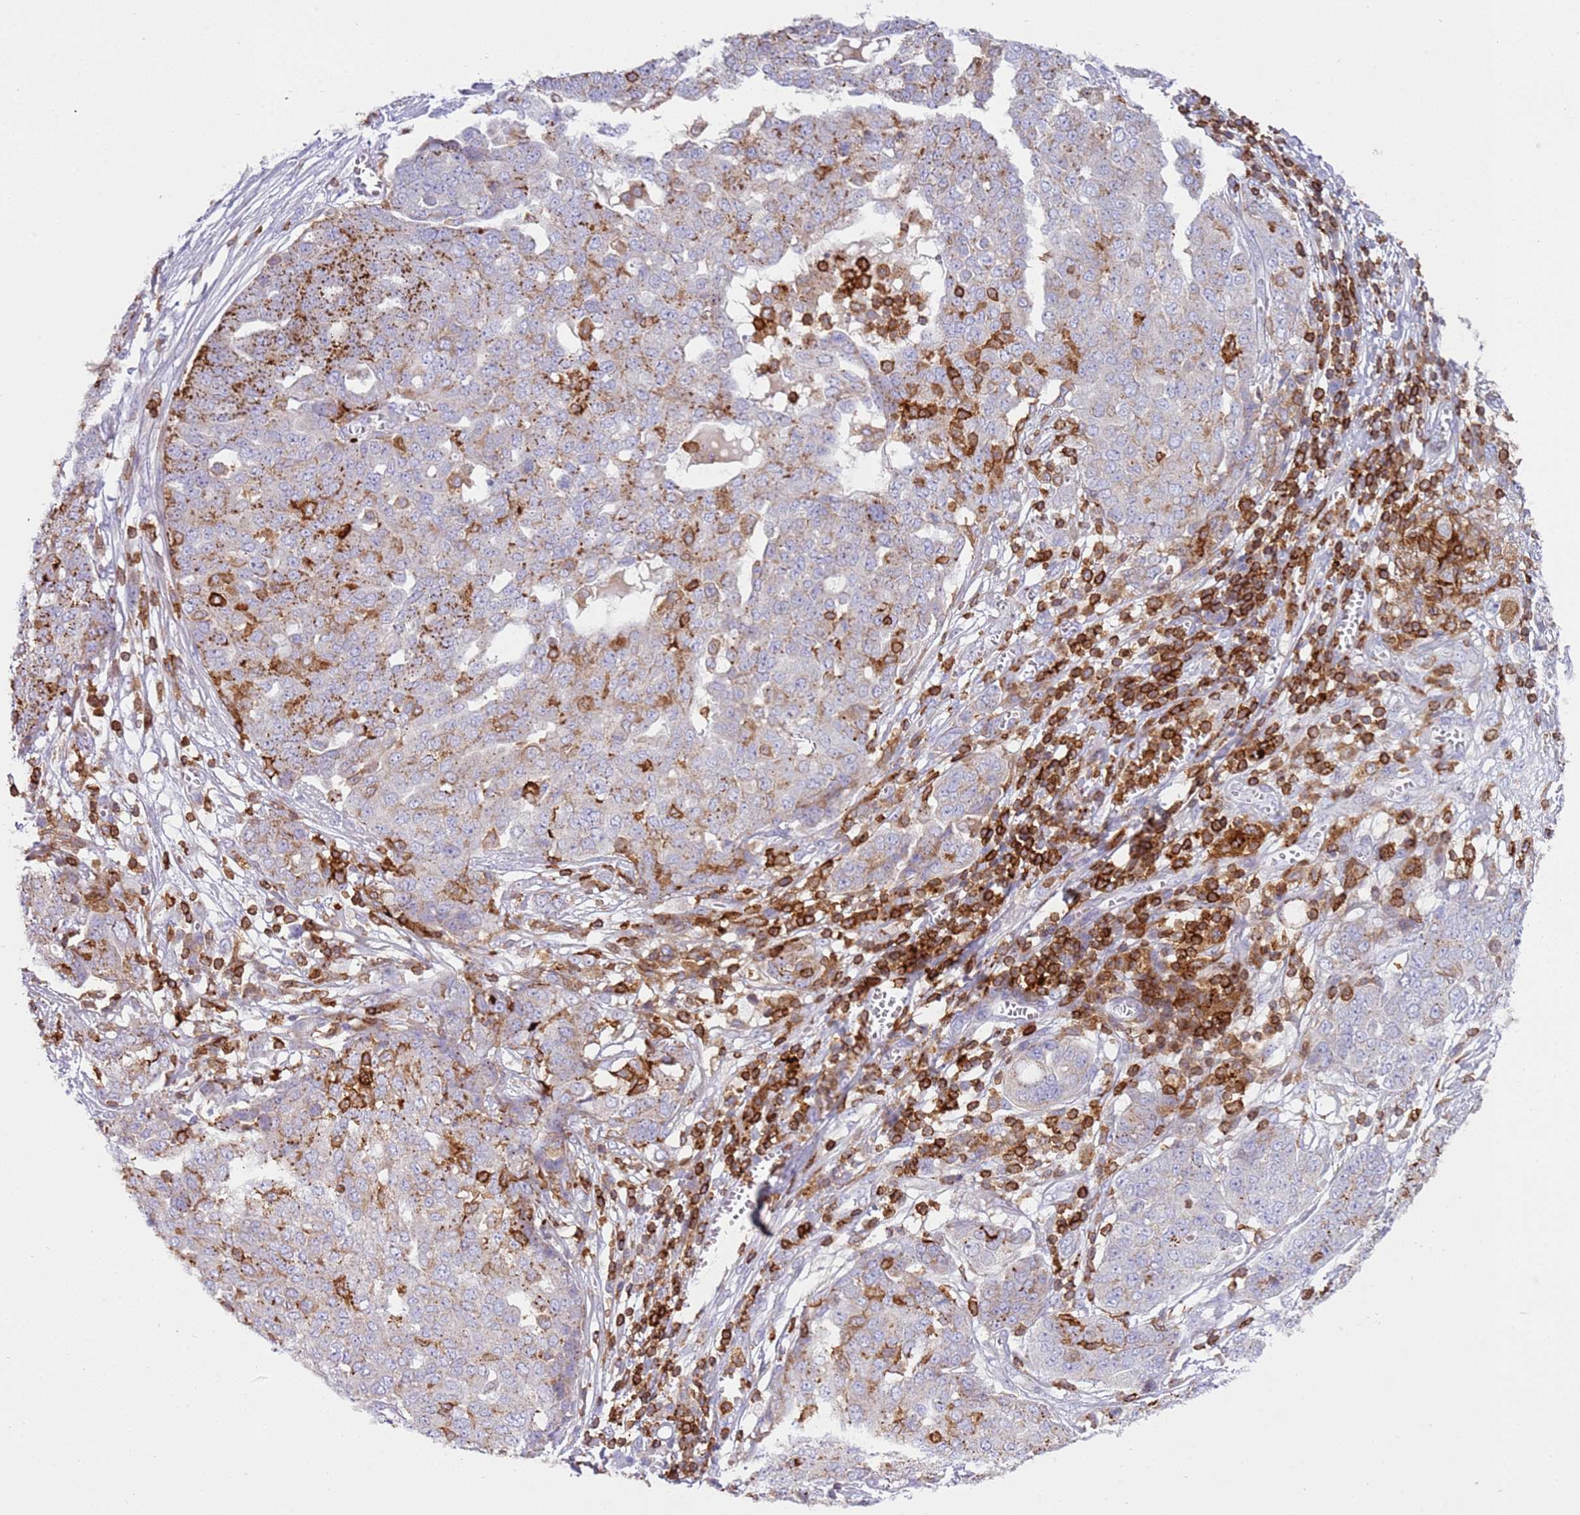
{"staining": {"intensity": "strong", "quantity": "<25%", "location": "cytoplasmic/membranous"}, "tissue": "ovarian cancer", "cell_type": "Tumor cells", "image_type": "cancer", "snomed": [{"axis": "morphology", "description": "Cystadenocarcinoma, serous, NOS"}, {"axis": "topography", "description": "Soft tissue"}, {"axis": "topography", "description": "Ovary"}], "caption": "Immunohistochemistry (IHC) staining of serous cystadenocarcinoma (ovarian), which exhibits medium levels of strong cytoplasmic/membranous positivity in about <25% of tumor cells indicating strong cytoplasmic/membranous protein positivity. The staining was performed using DAB (3,3'-diaminobenzidine) (brown) for protein detection and nuclei were counterstained in hematoxylin (blue).", "gene": "TTPAL", "patient": {"sex": "female", "age": 57}}